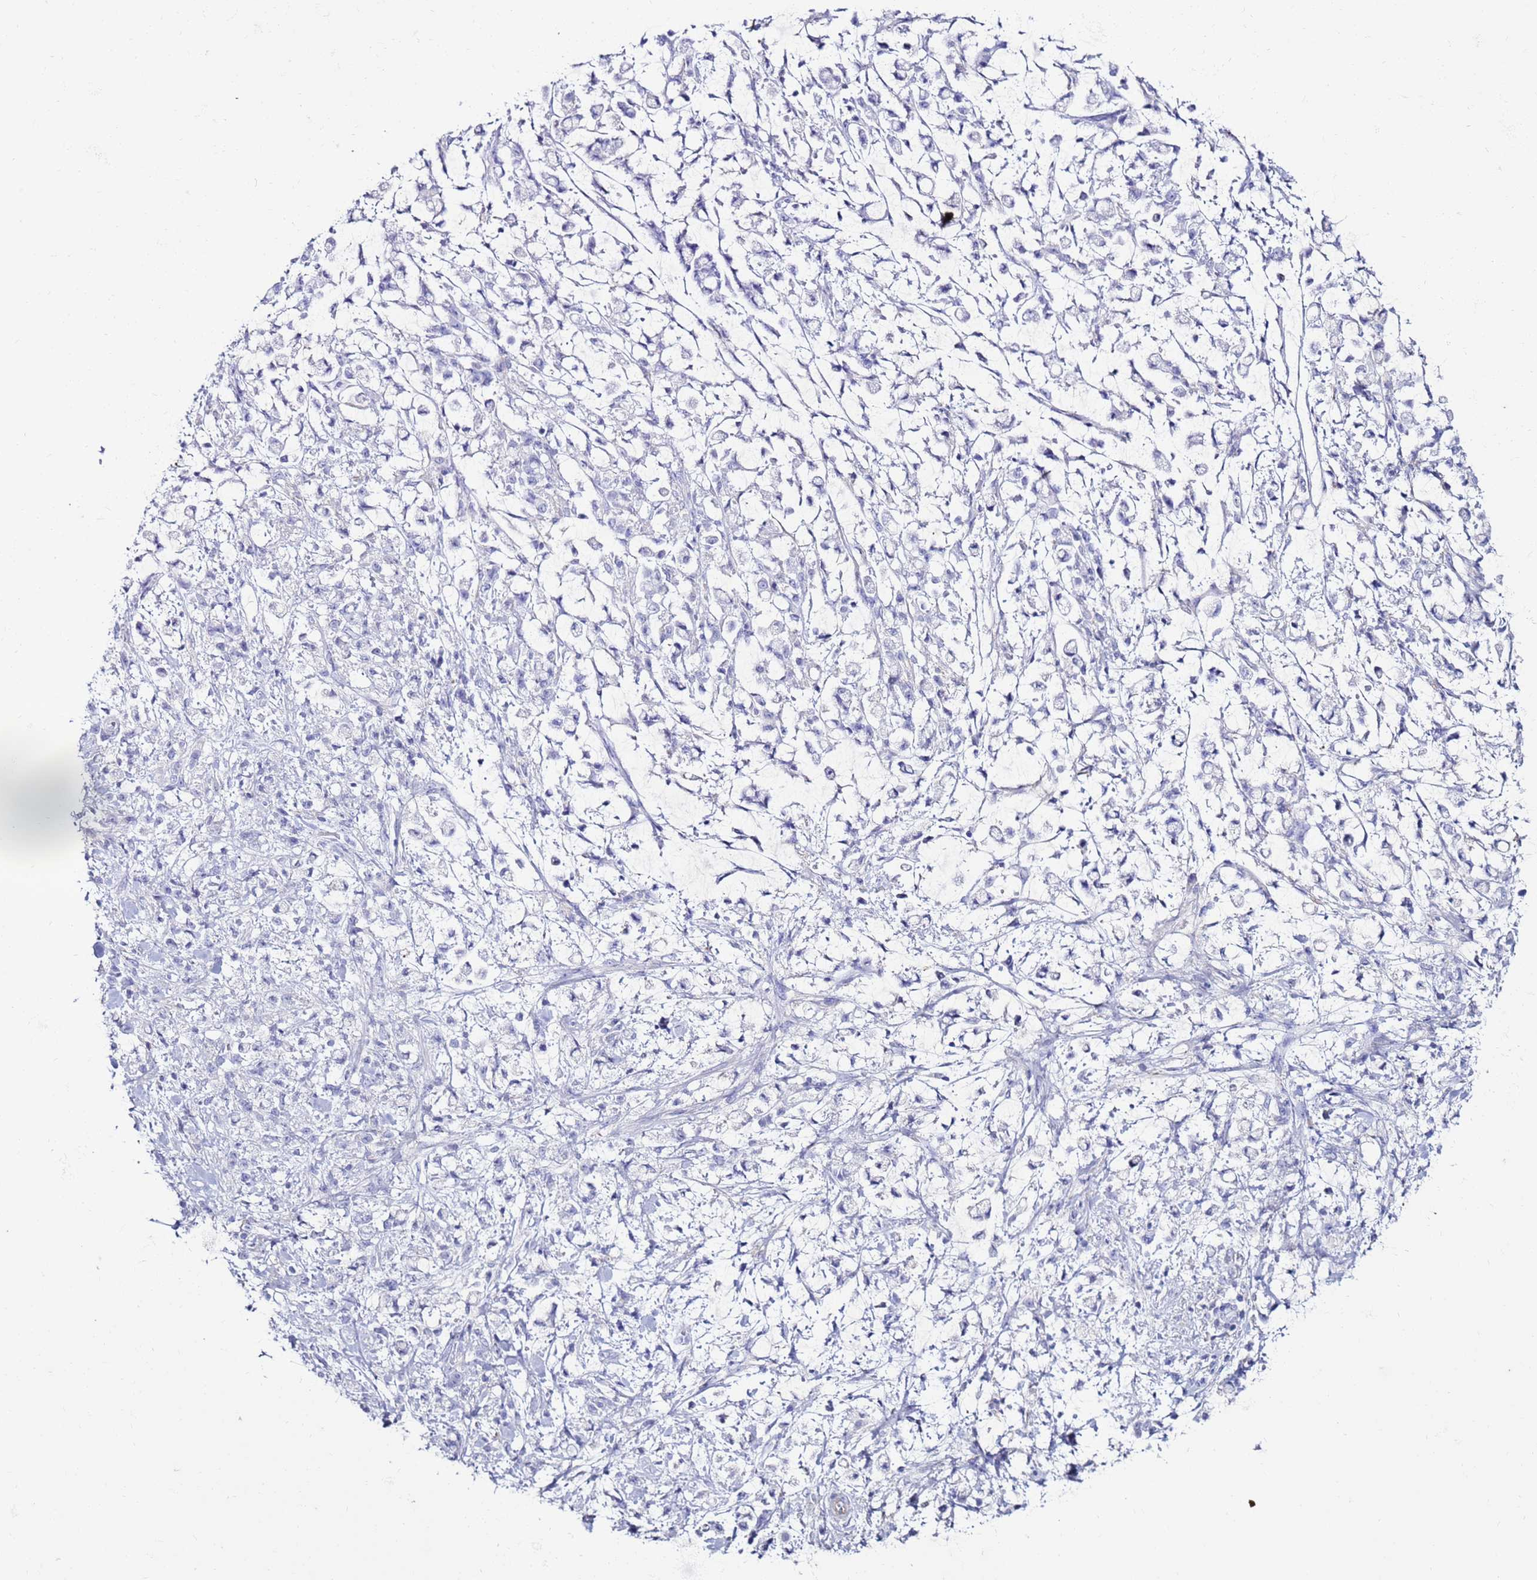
{"staining": {"intensity": "negative", "quantity": "none", "location": "none"}, "tissue": "stomach cancer", "cell_type": "Tumor cells", "image_type": "cancer", "snomed": [{"axis": "morphology", "description": "Adenocarcinoma, NOS"}, {"axis": "topography", "description": "Stomach"}], "caption": "A histopathology image of adenocarcinoma (stomach) stained for a protein demonstrates no brown staining in tumor cells.", "gene": "CLEC4M", "patient": {"sex": "female", "age": 60}}